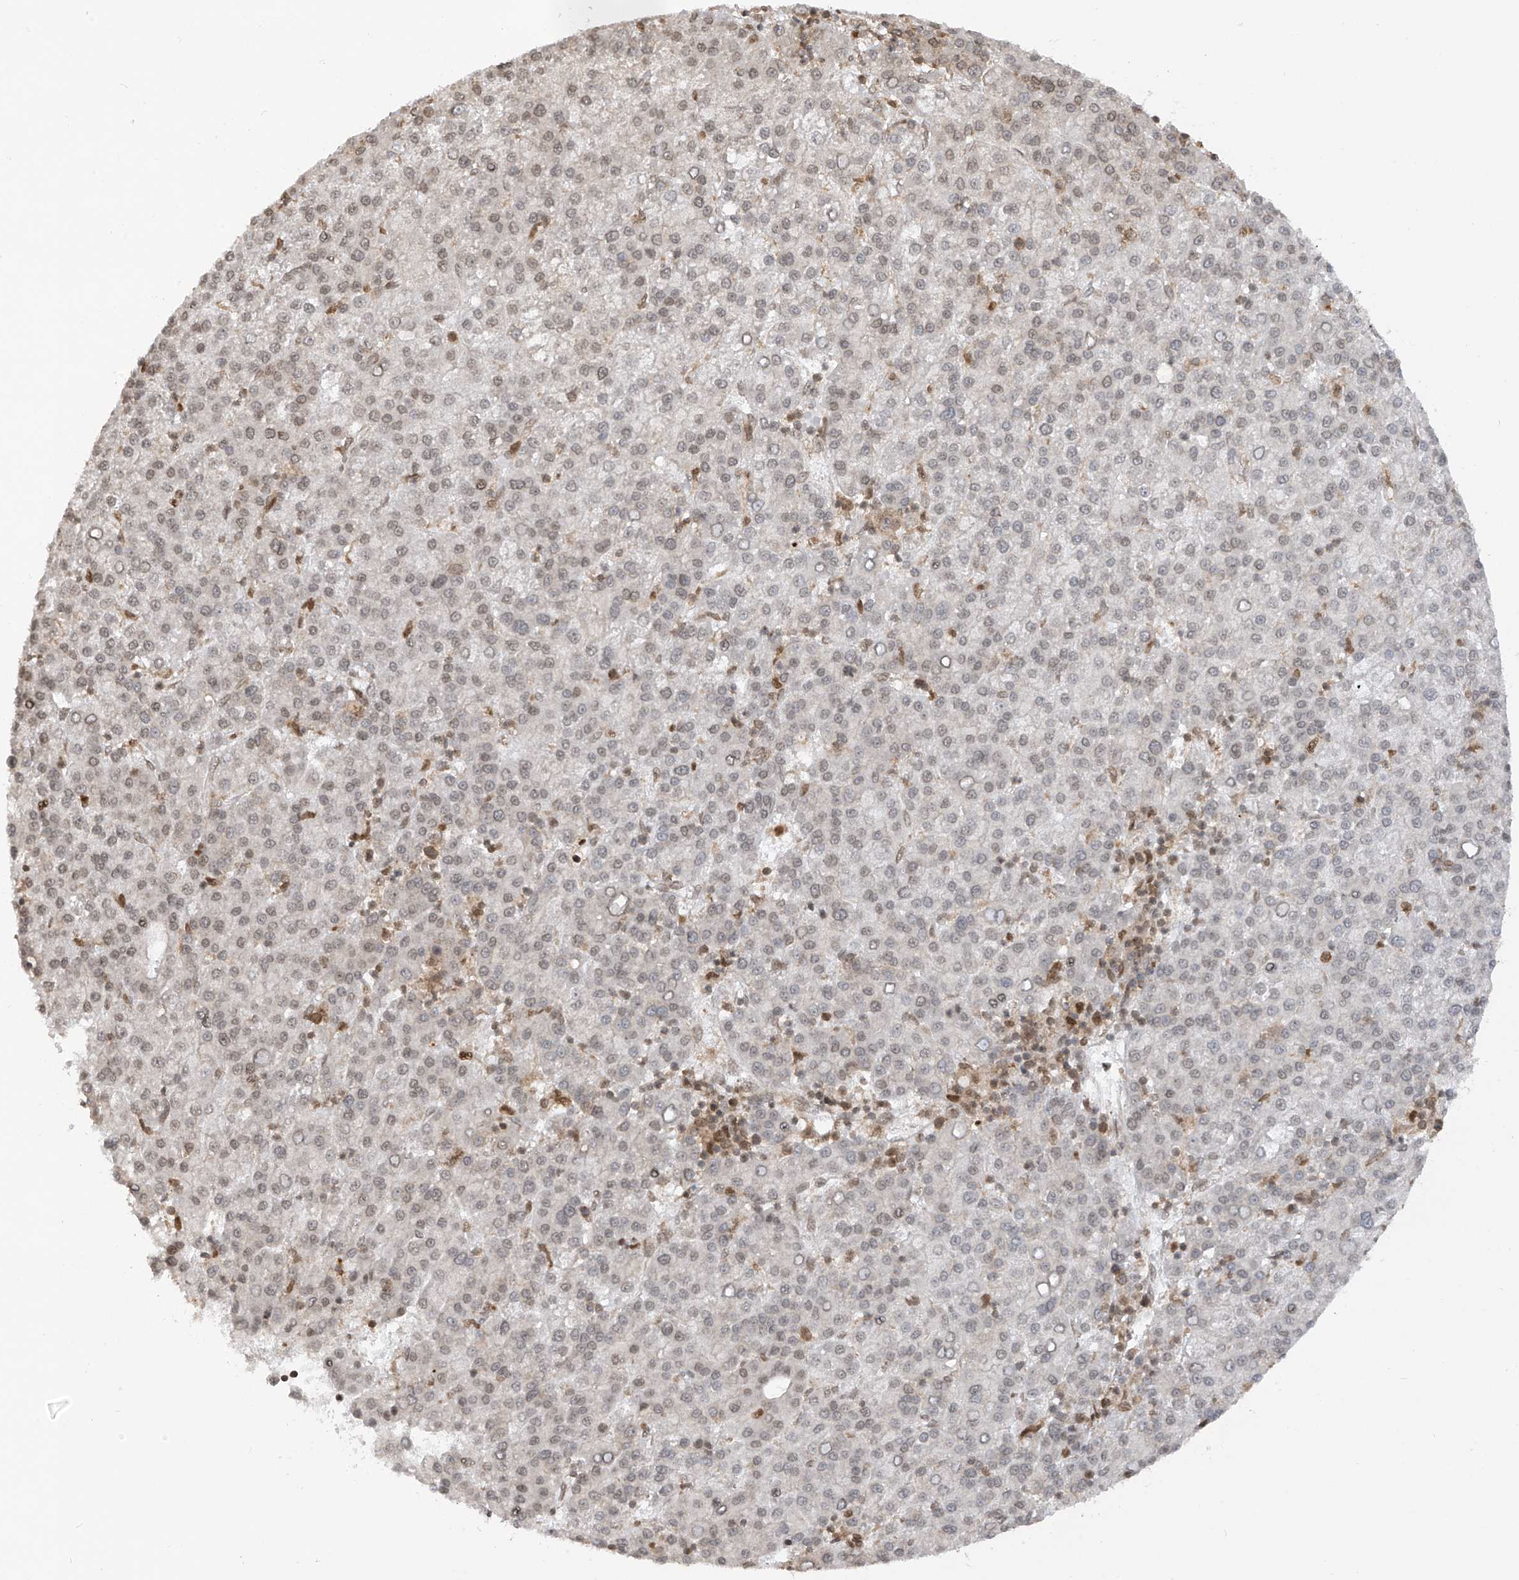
{"staining": {"intensity": "weak", "quantity": "<25%", "location": "nuclear"}, "tissue": "liver cancer", "cell_type": "Tumor cells", "image_type": "cancer", "snomed": [{"axis": "morphology", "description": "Carcinoma, Hepatocellular, NOS"}, {"axis": "topography", "description": "Liver"}], "caption": "IHC histopathology image of human liver cancer stained for a protein (brown), which shows no expression in tumor cells.", "gene": "KPNB1", "patient": {"sex": "female", "age": 58}}